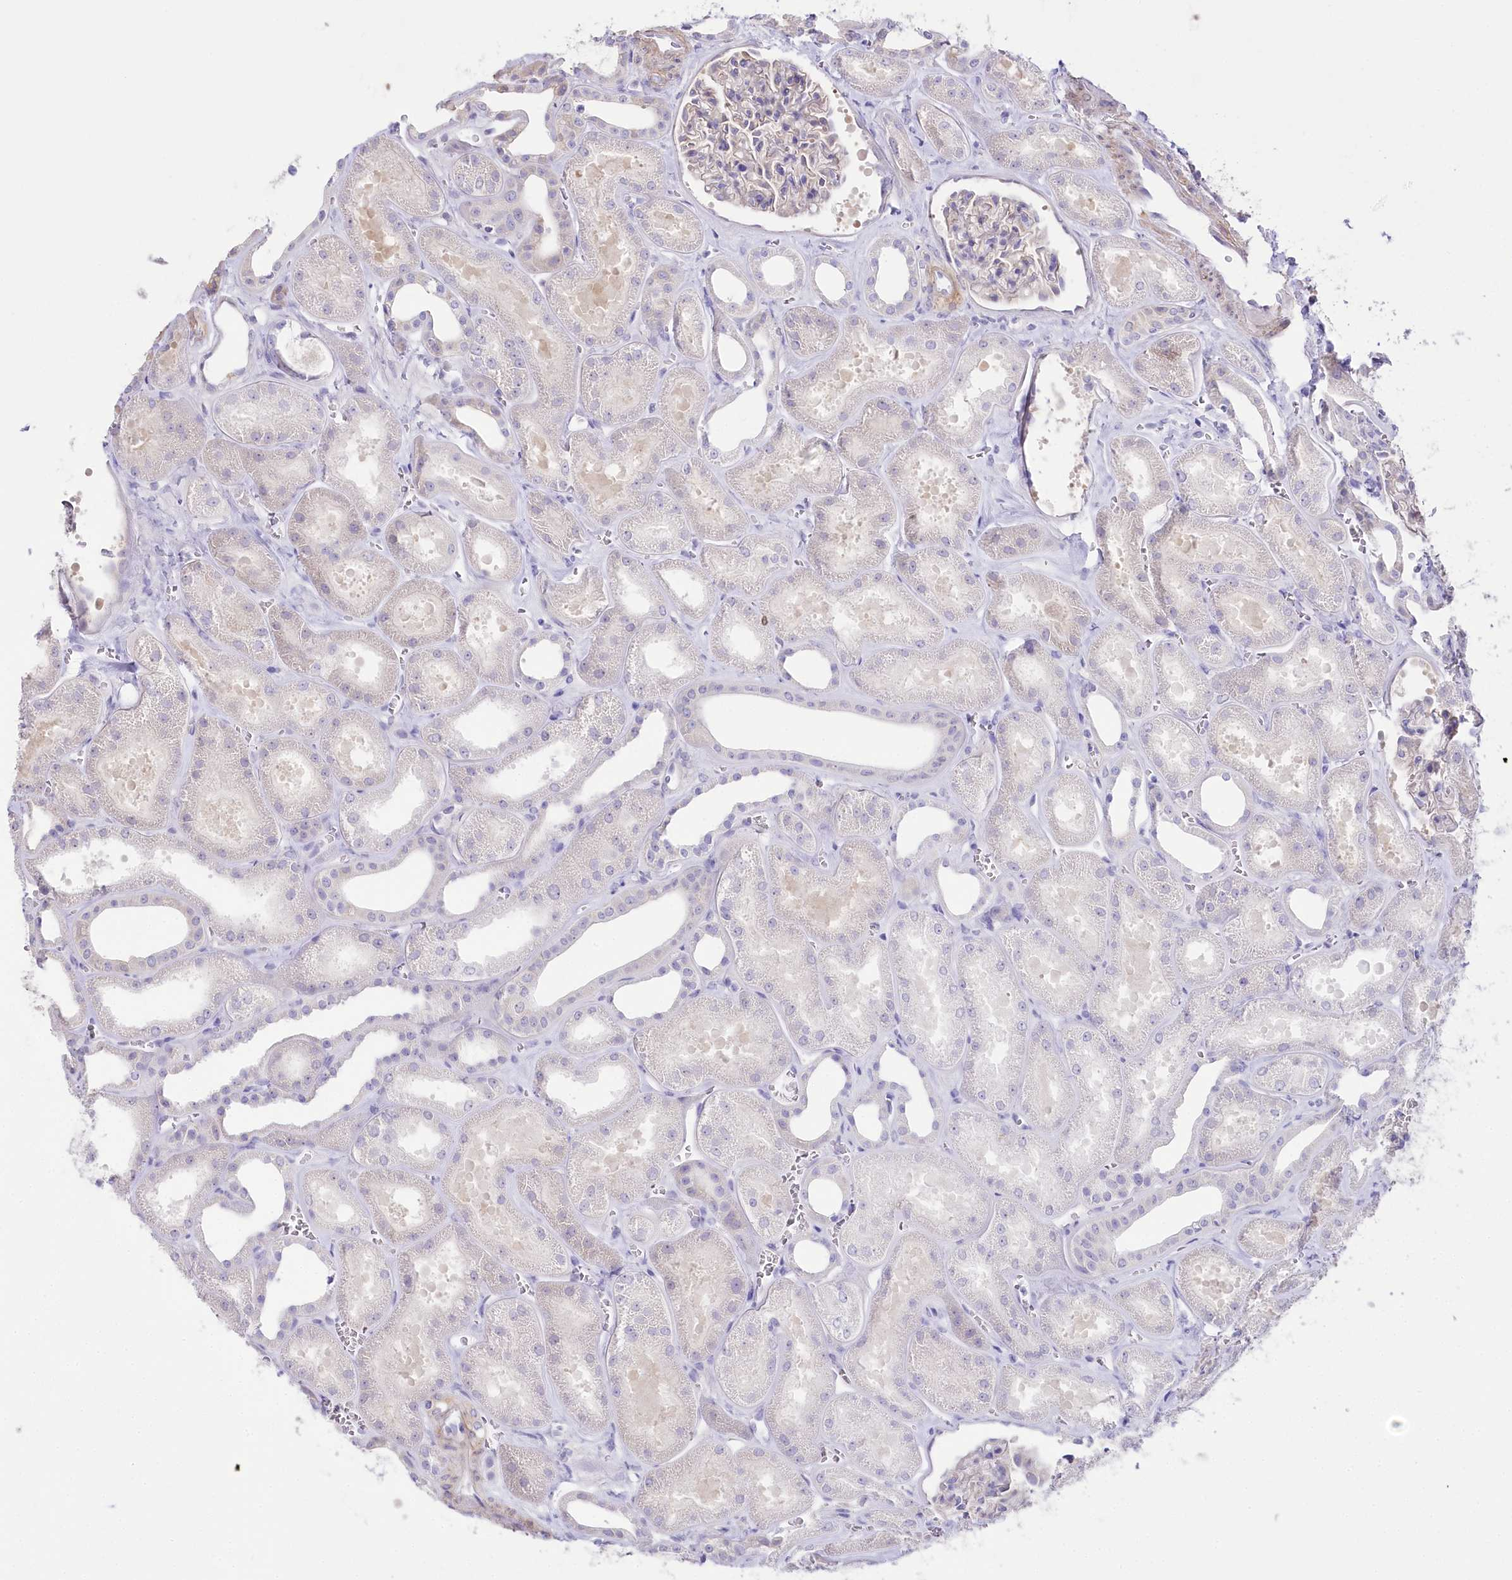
{"staining": {"intensity": "negative", "quantity": "none", "location": "none"}, "tissue": "kidney", "cell_type": "Cells in glomeruli", "image_type": "normal", "snomed": [{"axis": "morphology", "description": "Normal tissue, NOS"}, {"axis": "morphology", "description": "Adenocarcinoma, NOS"}, {"axis": "topography", "description": "Kidney"}], "caption": "Immunohistochemistry (IHC) micrograph of unremarkable kidney: kidney stained with DAB (3,3'-diaminobenzidine) displays no significant protein expression in cells in glomeruli.", "gene": "MYOZ1", "patient": {"sex": "female", "age": 68}}